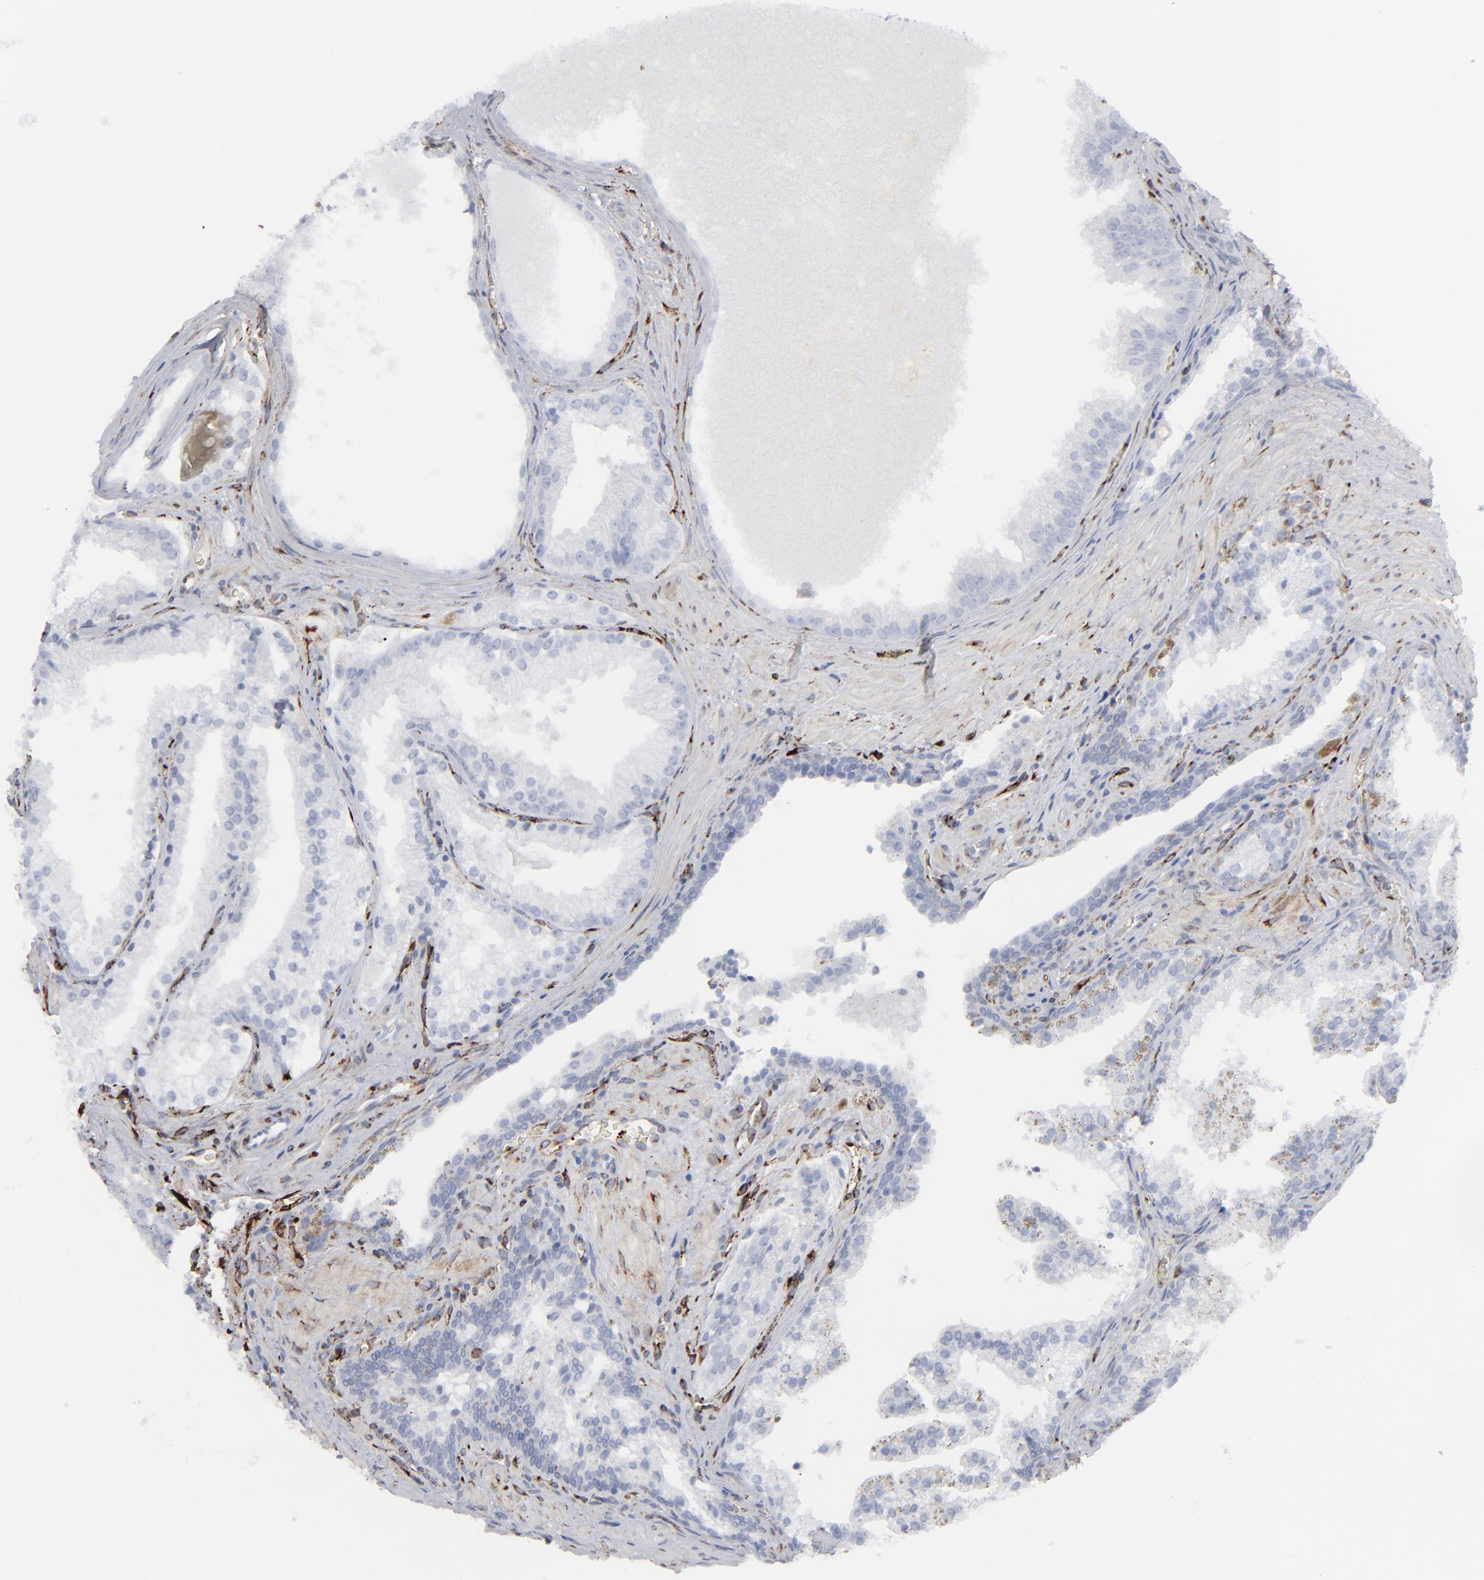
{"staining": {"intensity": "negative", "quantity": "none", "location": "none"}, "tissue": "prostate cancer", "cell_type": "Tumor cells", "image_type": "cancer", "snomed": [{"axis": "morphology", "description": "Adenocarcinoma, Medium grade"}, {"axis": "topography", "description": "Prostate"}], "caption": "Tumor cells show no significant protein staining in medium-grade adenocarcinoma (prostate).", "gene": "SPARC", "patient": {"sex": "male", "age": 64}}